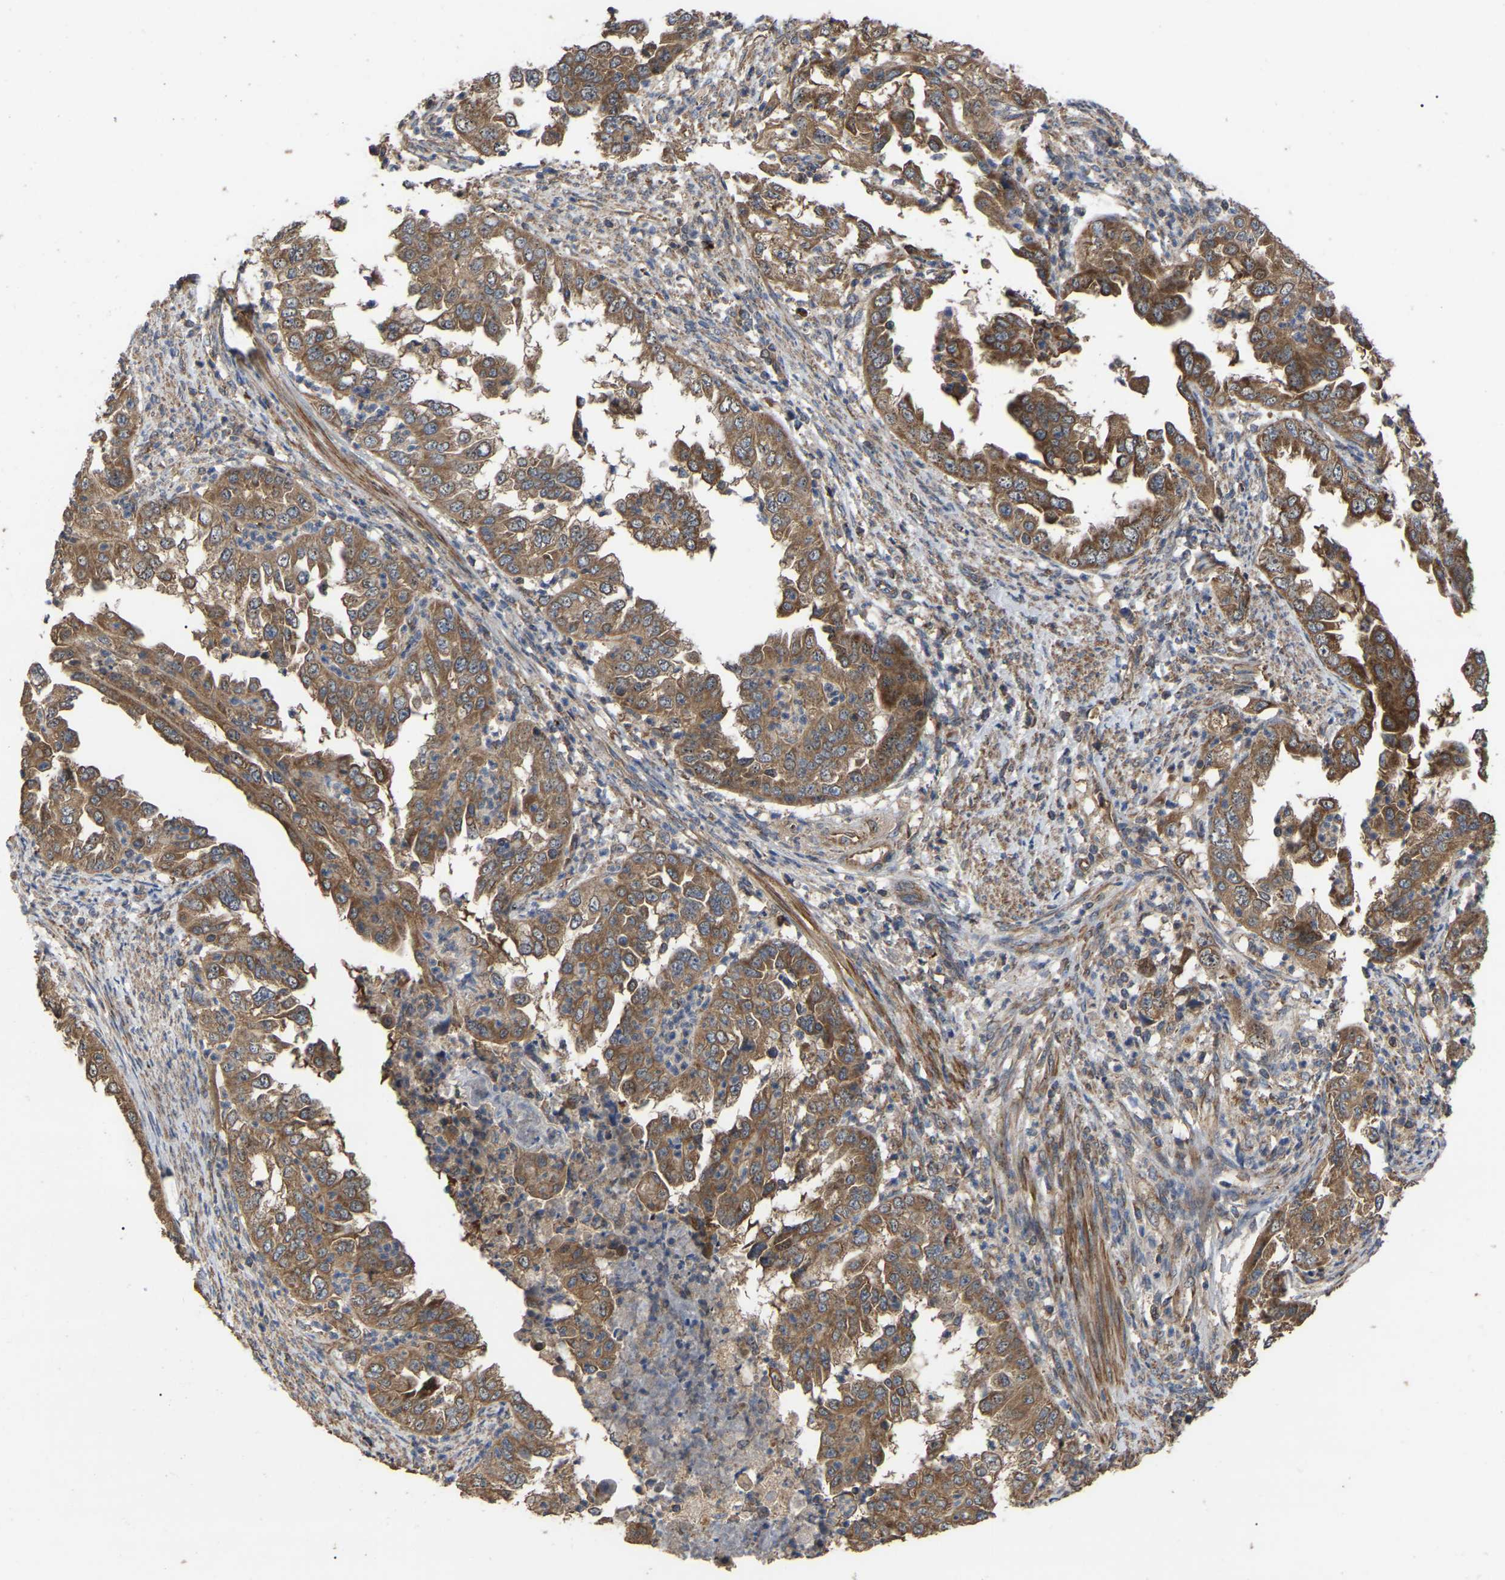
{"staining": {"intensity": "moderate", "quantity": ">75%", "location": "cytoplasmic/membranous"}, "tissue": "endometrial cancer", "cell_type": "Tumor cells", "image_type": "cancer", "snomed": [{"axis": "morphology", "description": "Adenocarcinoma, NOS"}, {"axis": "topography", "description": "Endometrium"}], "caption": "A photomicrograph of adenocarcinoma (endometrial) stained for a protein reveals moderate cytoplasmic/membranous brown staining in tumor cells. (Brightfield microscopy of DAB IHC at high magnification).", "gene": "GCC1", "patient": {"sex": "female", "age": 85}}